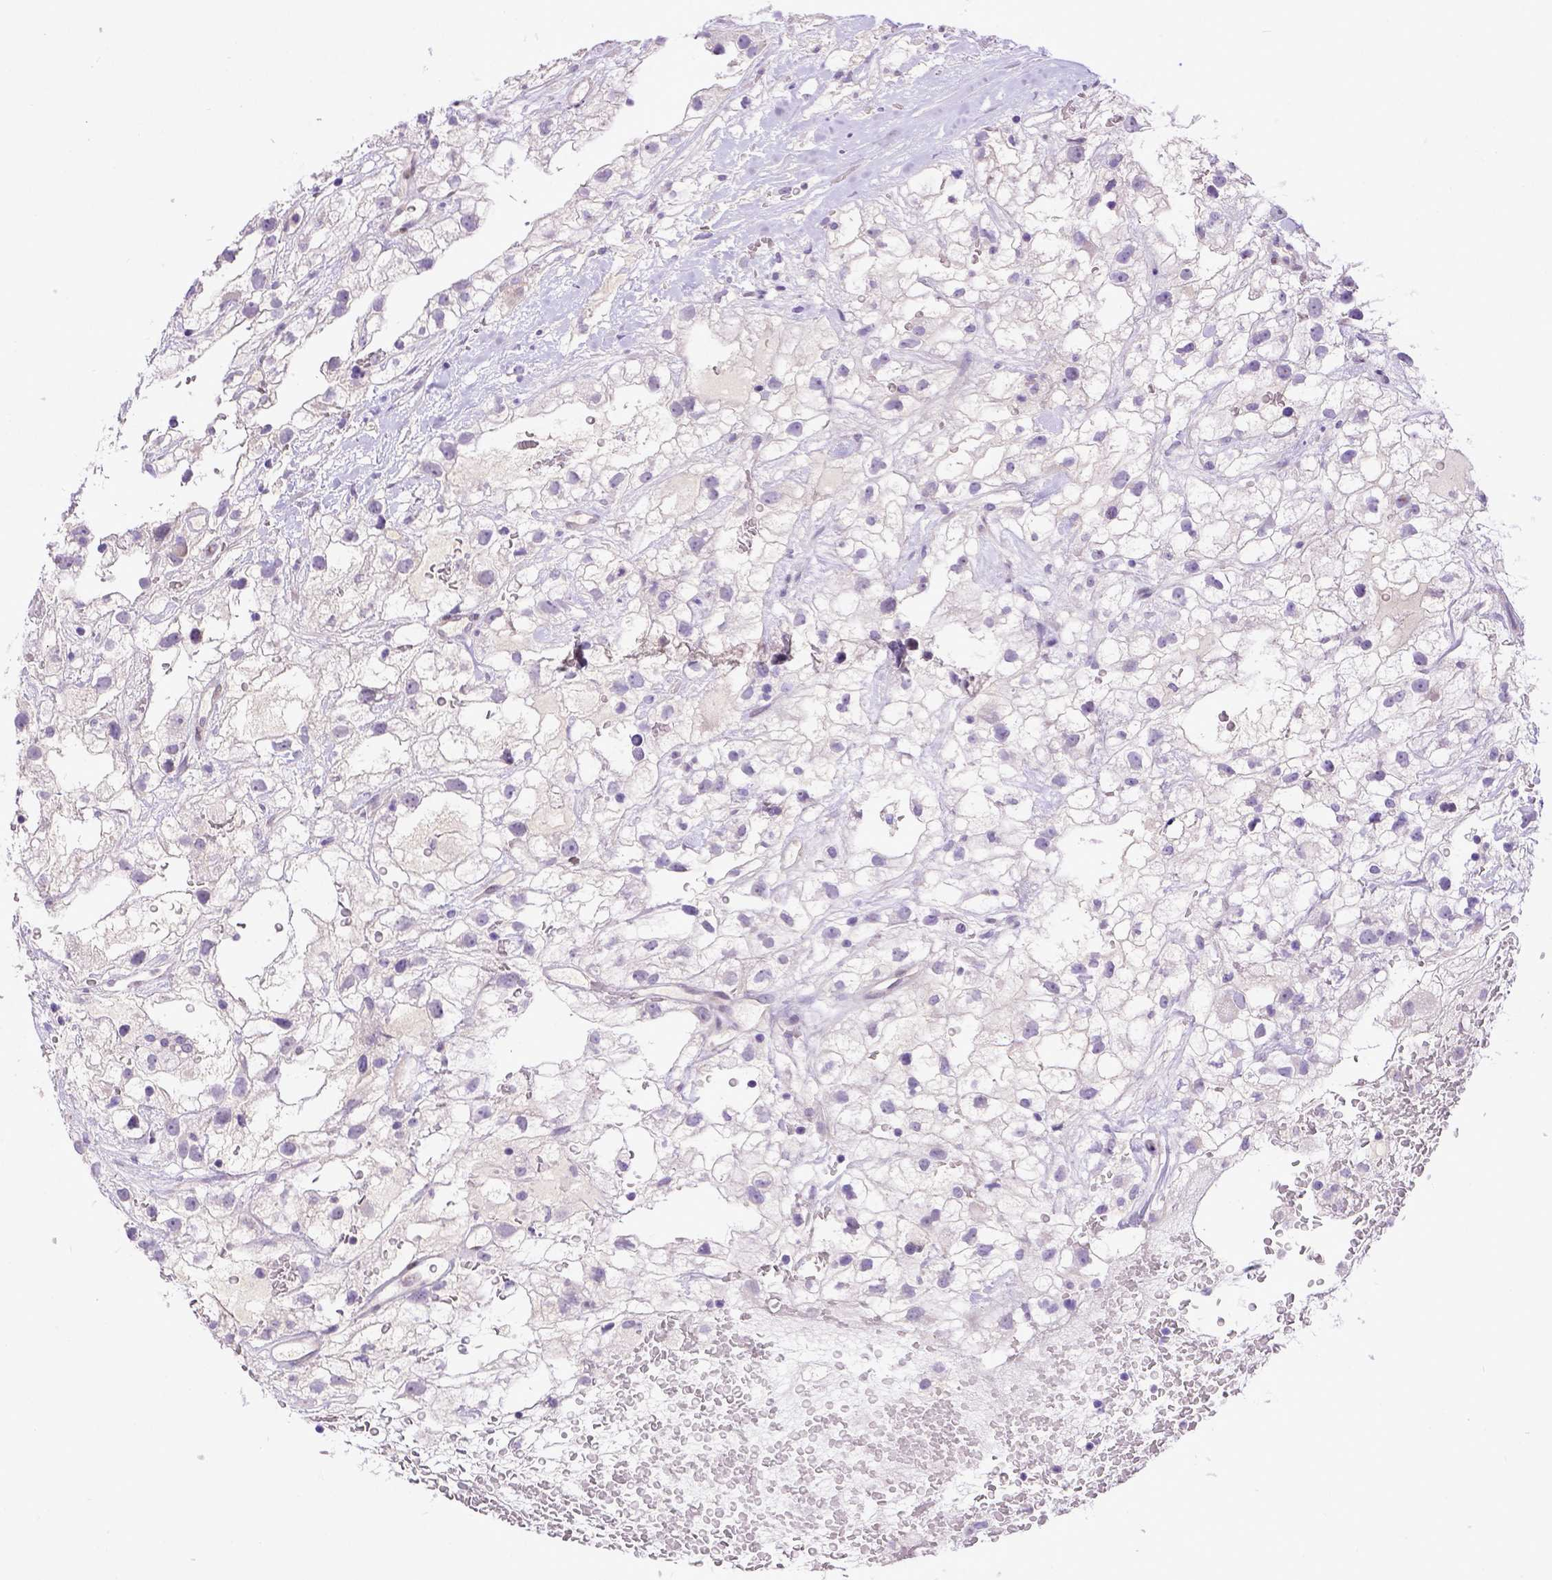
{"staining": {"intensity": "negative", "quantity": "none", "location": "none"}, "tissue": "renal cancer", "cell_type": "Tumor cells", "image_type": "cancer", "snomed": [{"axis": "morphology", "description": "Adenocarcinoma, NOS"}, {"axis": "topography", "description": "Kidney"}], "caption": "Micrograph shows no protein staining in tumor cells of renal adenocarcinoma tissue. The staining was performed using DAB to visualize the protein expression in brown, while the nuclei were stained in blue with hematoxylin (Magnification: 20x).", "gene": "BTN1A1", "patient": {"sex": "male", "age": 59}}